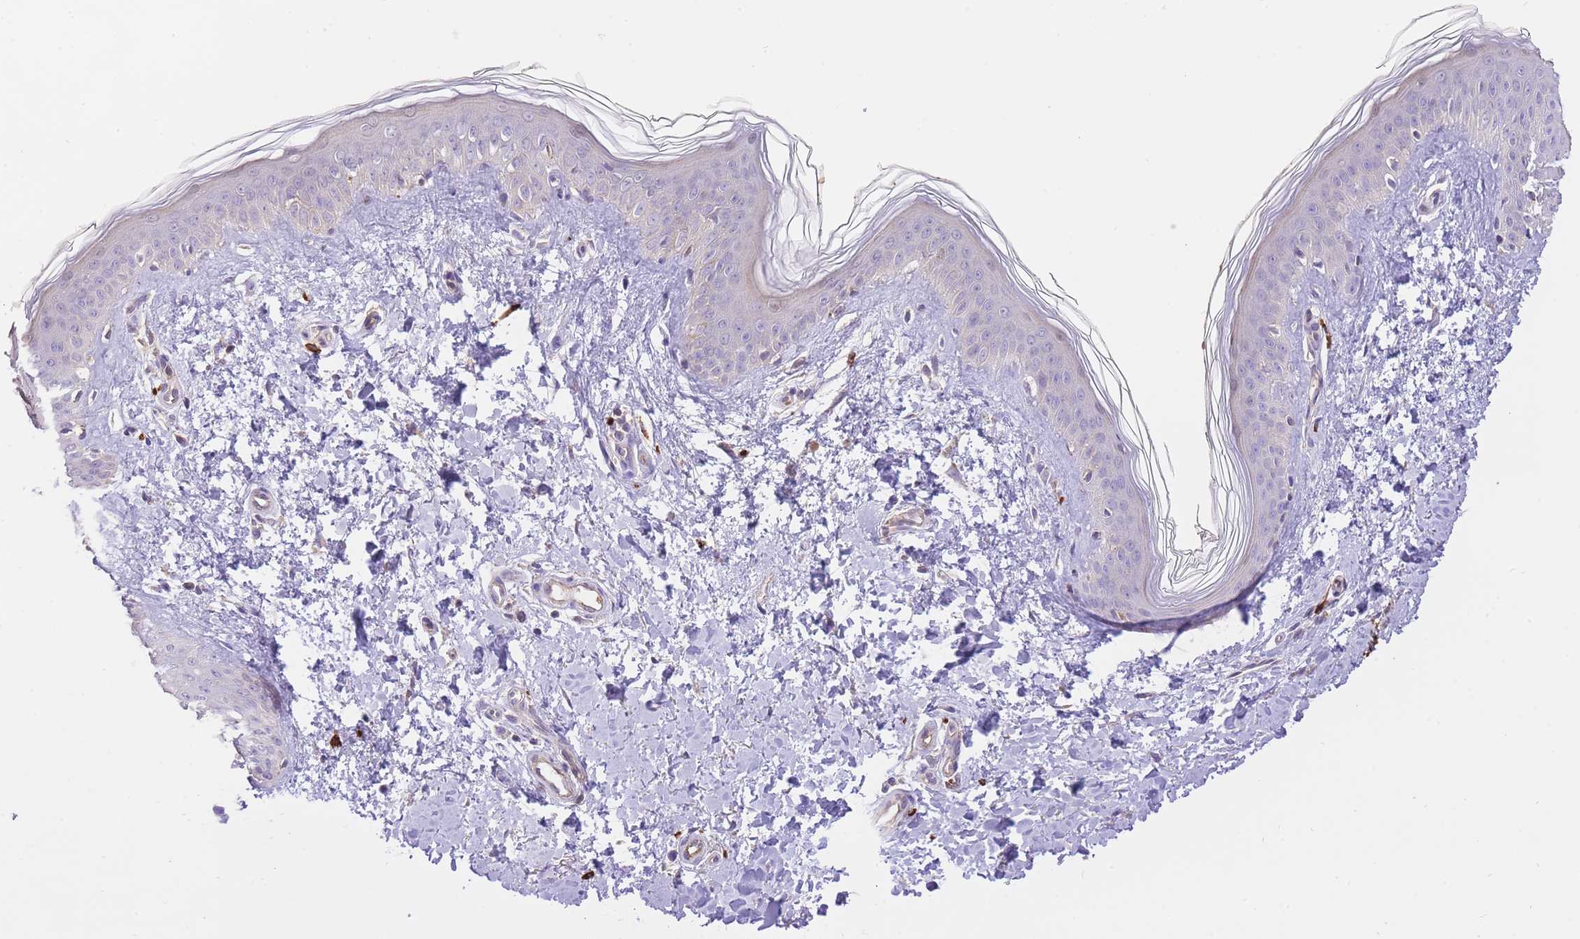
{"staining": {"intensity": "negative", "quantity": "none", "location": "none"}, "tissue": "skin", "cell_type": "Fibroblasts", "image_type": "normal", "snomed": [{"axis": "morphology", "description": "Normal tissue, NOS"}, {"axis": "topography", "description": "Skin"}], "caption": "High power microscopy image of an immunohistochemistry (IHC) histopathology image of normal skin, revealing no significant staining in fibroblasts.", "gene": "PREP", "patient": {"sex": "female", "age": 41}}